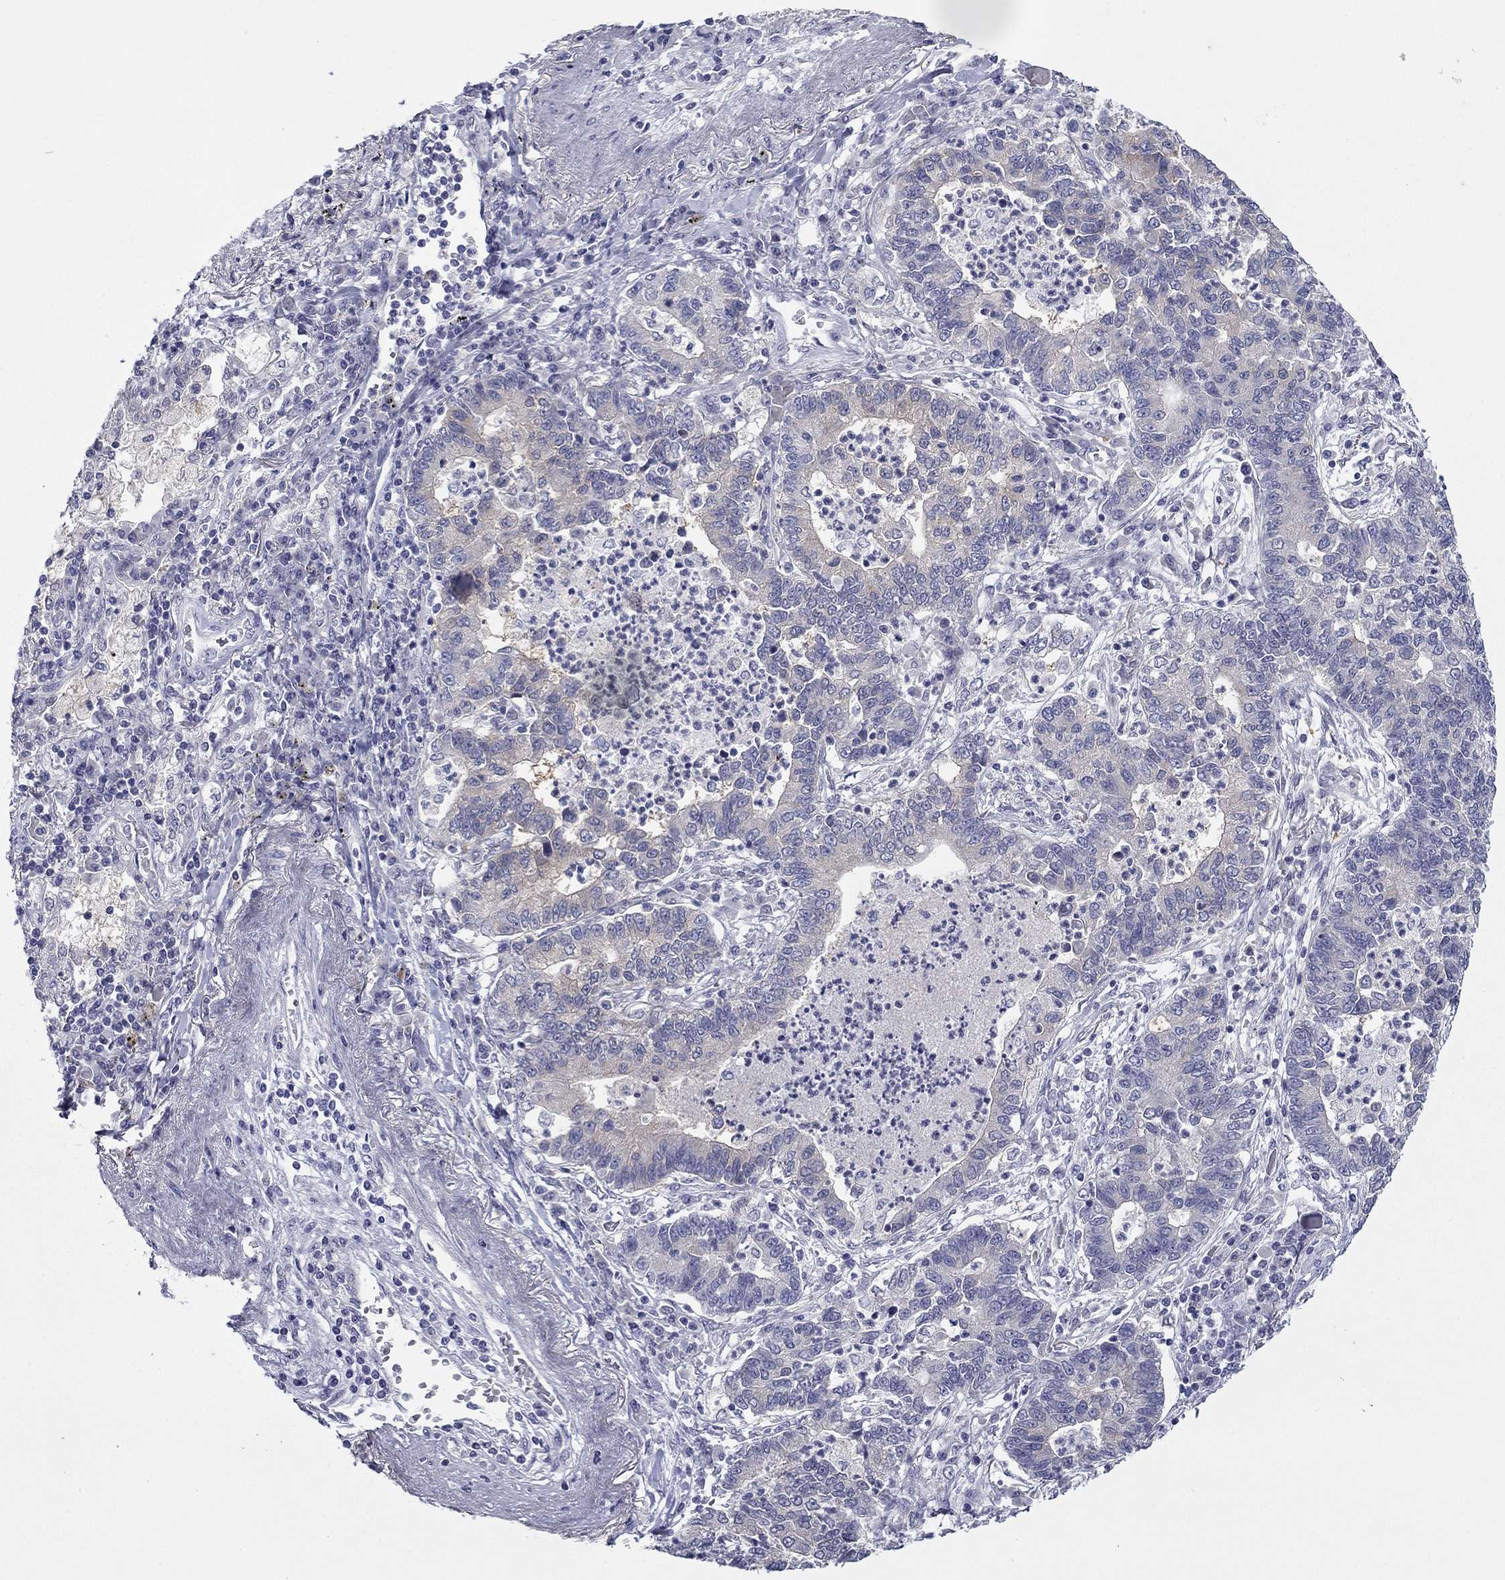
{"staining": {"intensity": "negative", "quantity": "none", "location": "none"}, "tissue": "lung cancer", "cell_type": "Tumor cells", "image_type": "cancer", "snomed": [{"axis": "morphology", "description": "Adenocarcinoma, NOS"}, {"axis": "topography", "description": "Lung"}], "caption": "Lung cancer (adenocarcinoma) was stained to show a protein in brown. There is no significant expression in tumor cells.", "gene": "PLS1", "patient": {"sex": "female", "age": 57}}